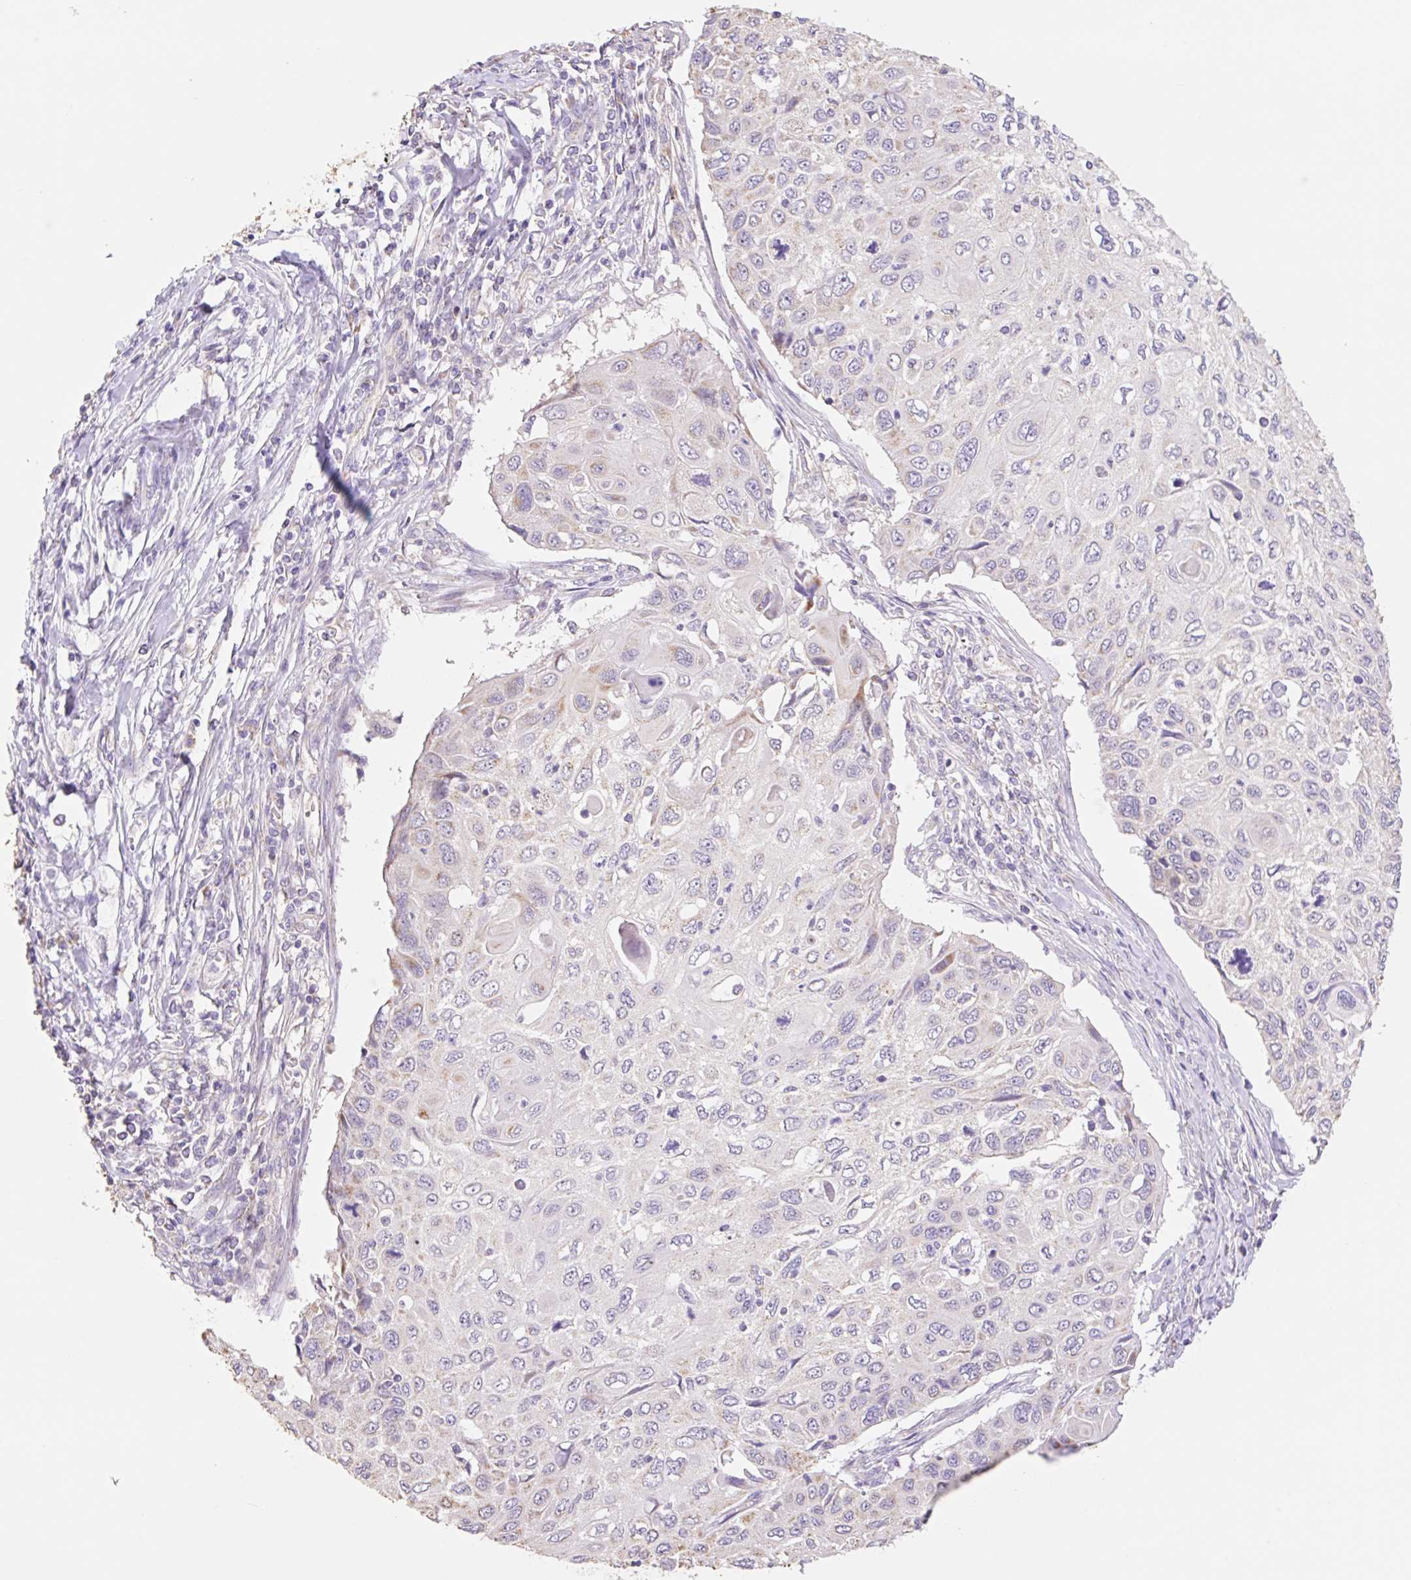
{"staining": {"intensity": "negative", "quantity": "none", "location": "none"}, "tissue": "cervical cancer", "cell_type": "Tumor cells", "image_type": "cancer", "snomed": [{"axis": "morphology", "description": "Squamous cell carcinoma, NOS"}, {"axis": "topography", "description": "Cervix"}], "caption": "The photomicrograph displays no staining of tumor cells in cervical cancer. The staining was performed using DAB to visualize the protein expression in brown, while the nuclei were stained in blue with hematoxylin (Magnification: 20x).", "gene": "COPZ2", "patient": {"sex": "female", "age": 70}}